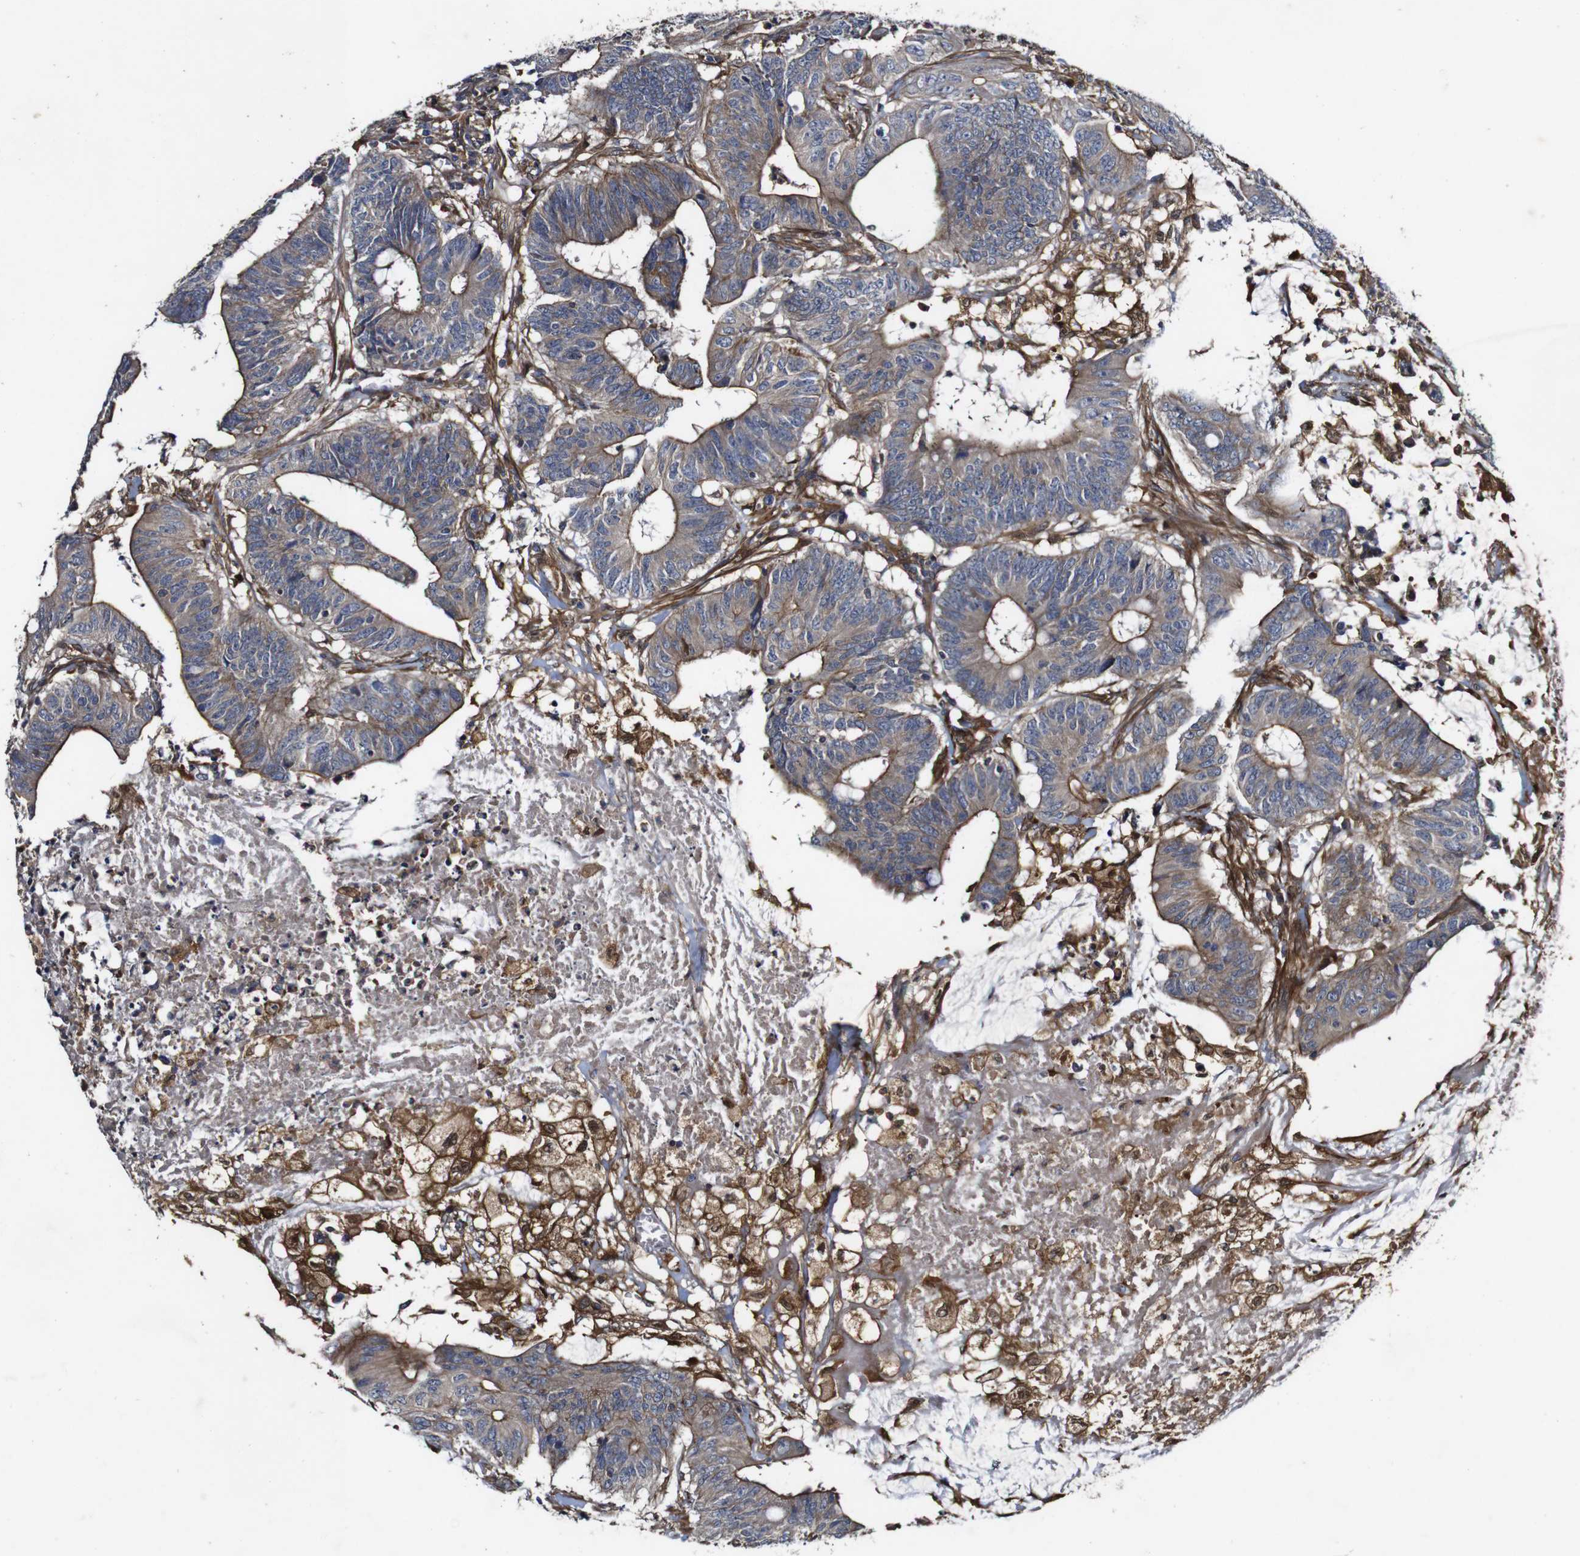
{"staining": {"intensity": "weak", "quantity": ">75%", "location": "cytoplasmic/membranous"}, "tissue": "colorectal cancer", "cell_type": "Tumor cells", "image_type": "cancer", "snomed": [{"axis": "morphology", "description": "Adenocarcinoma, NOS"}, {"axis": "topography", "description": "Colon"}], "caption": "Immunohistochemistry (IHC) of adenocarcinoma (colorectal) demonstrates low levels of weak cytoplasmic/membranous expression in approximately >75% of tumor cells. (Brightfield microscopy of DAB IHC at high magnification).", "gene": "GSDME", "patient": {"sex": "male", "age": 45}}